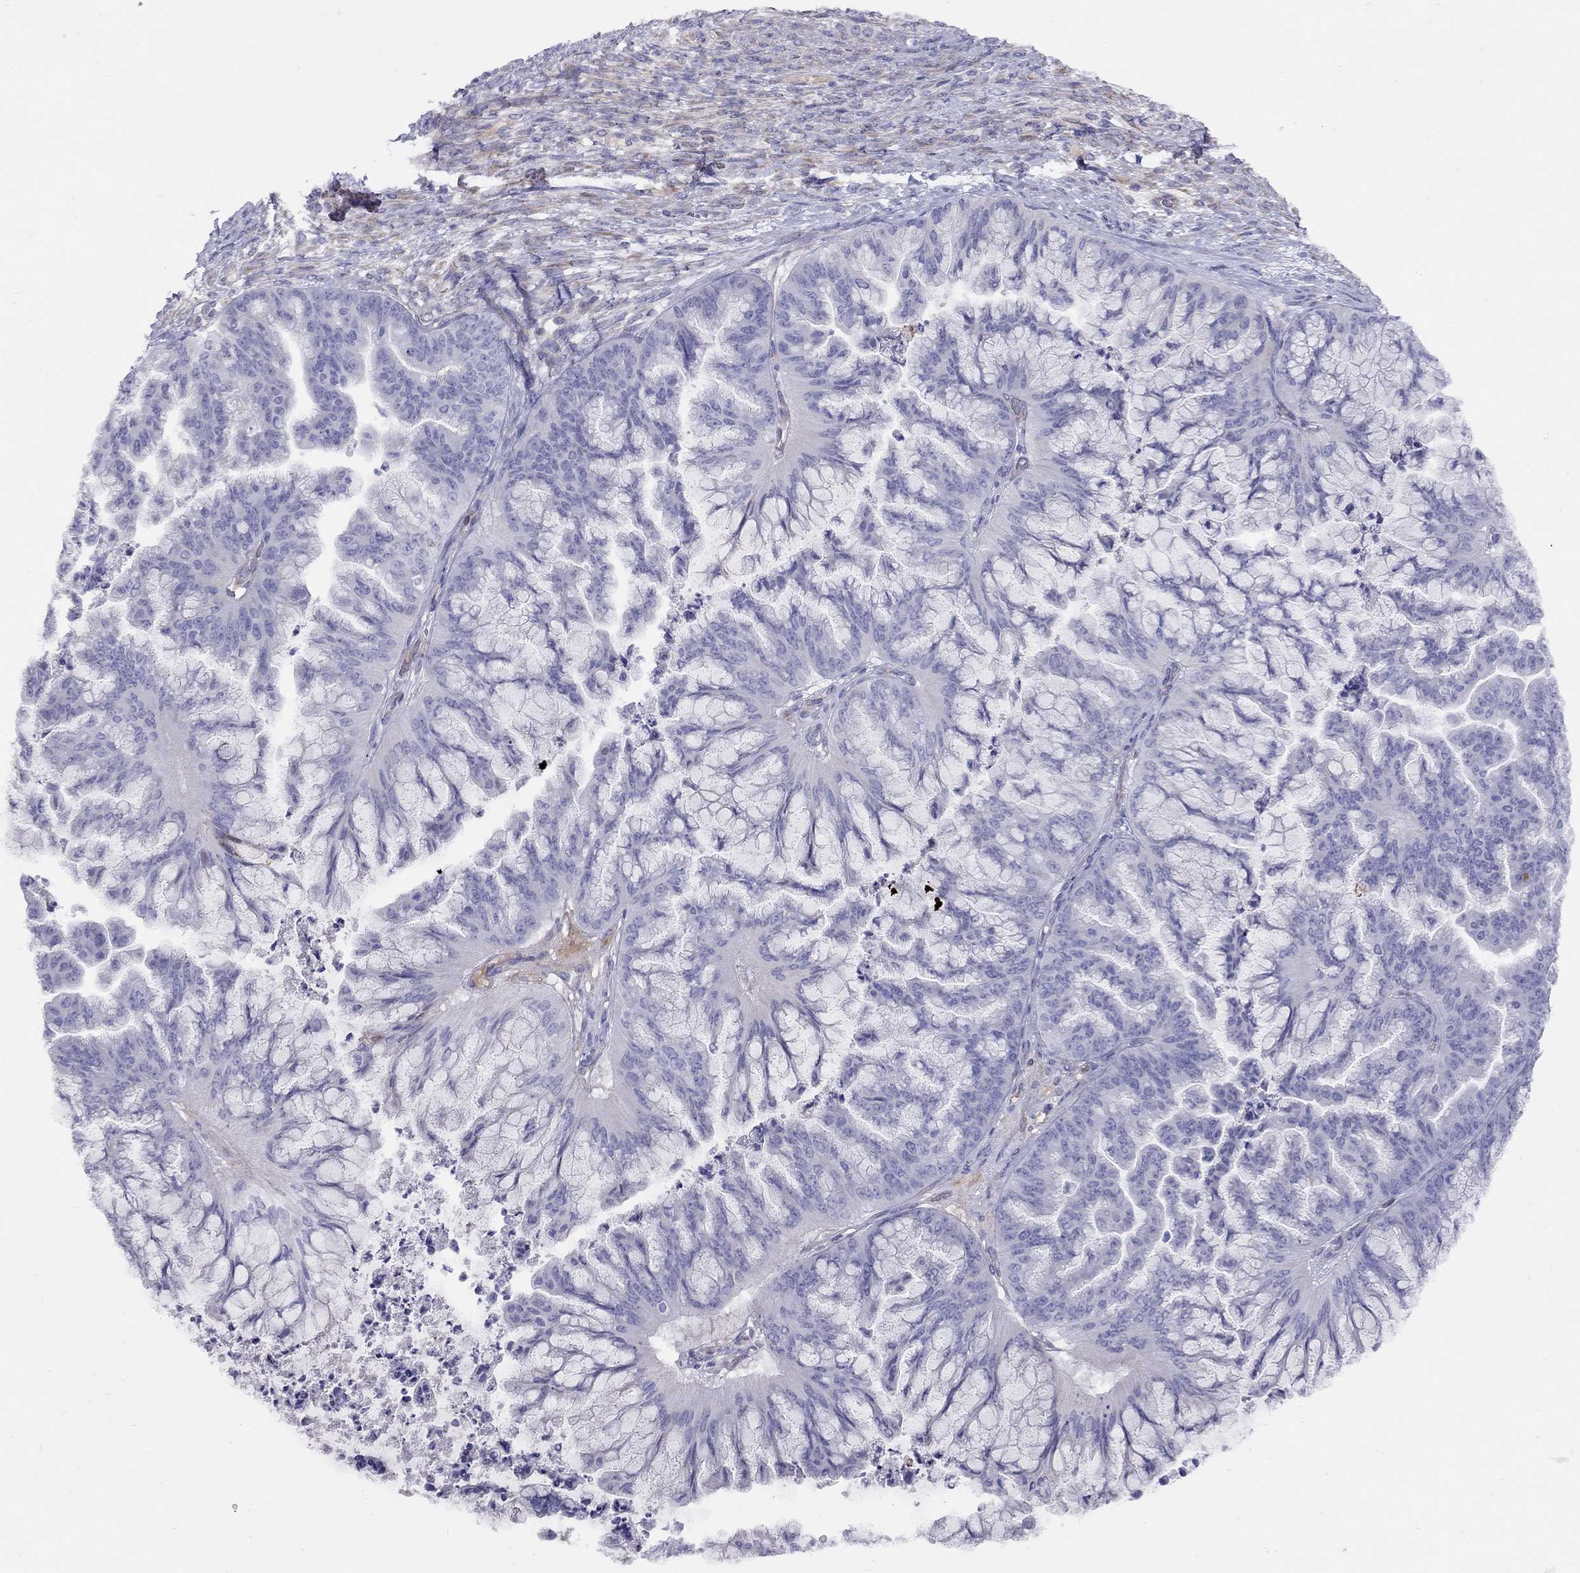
{"staining": {"intensity": "negative", "quantity": "none", "location": "none"}, "tissue": "ovarian cancer", "cell_type": "Tumor cells", "image_type": "cancer", "snomed": [{"axis": "morphology", "description": "Cystadenocarcinoma, mucinous, NOS"}, {"axis": "topography", "description": "Ovary"}], "caption": "This is a photomicrograph of immunohistochemistry (IHC) staining of mucinous cystadenocarcinoma (ovarian), which shows no staining in tumor cells.", "gene": "SPINT4", "patient": {"sex": "female", "age": 67}}